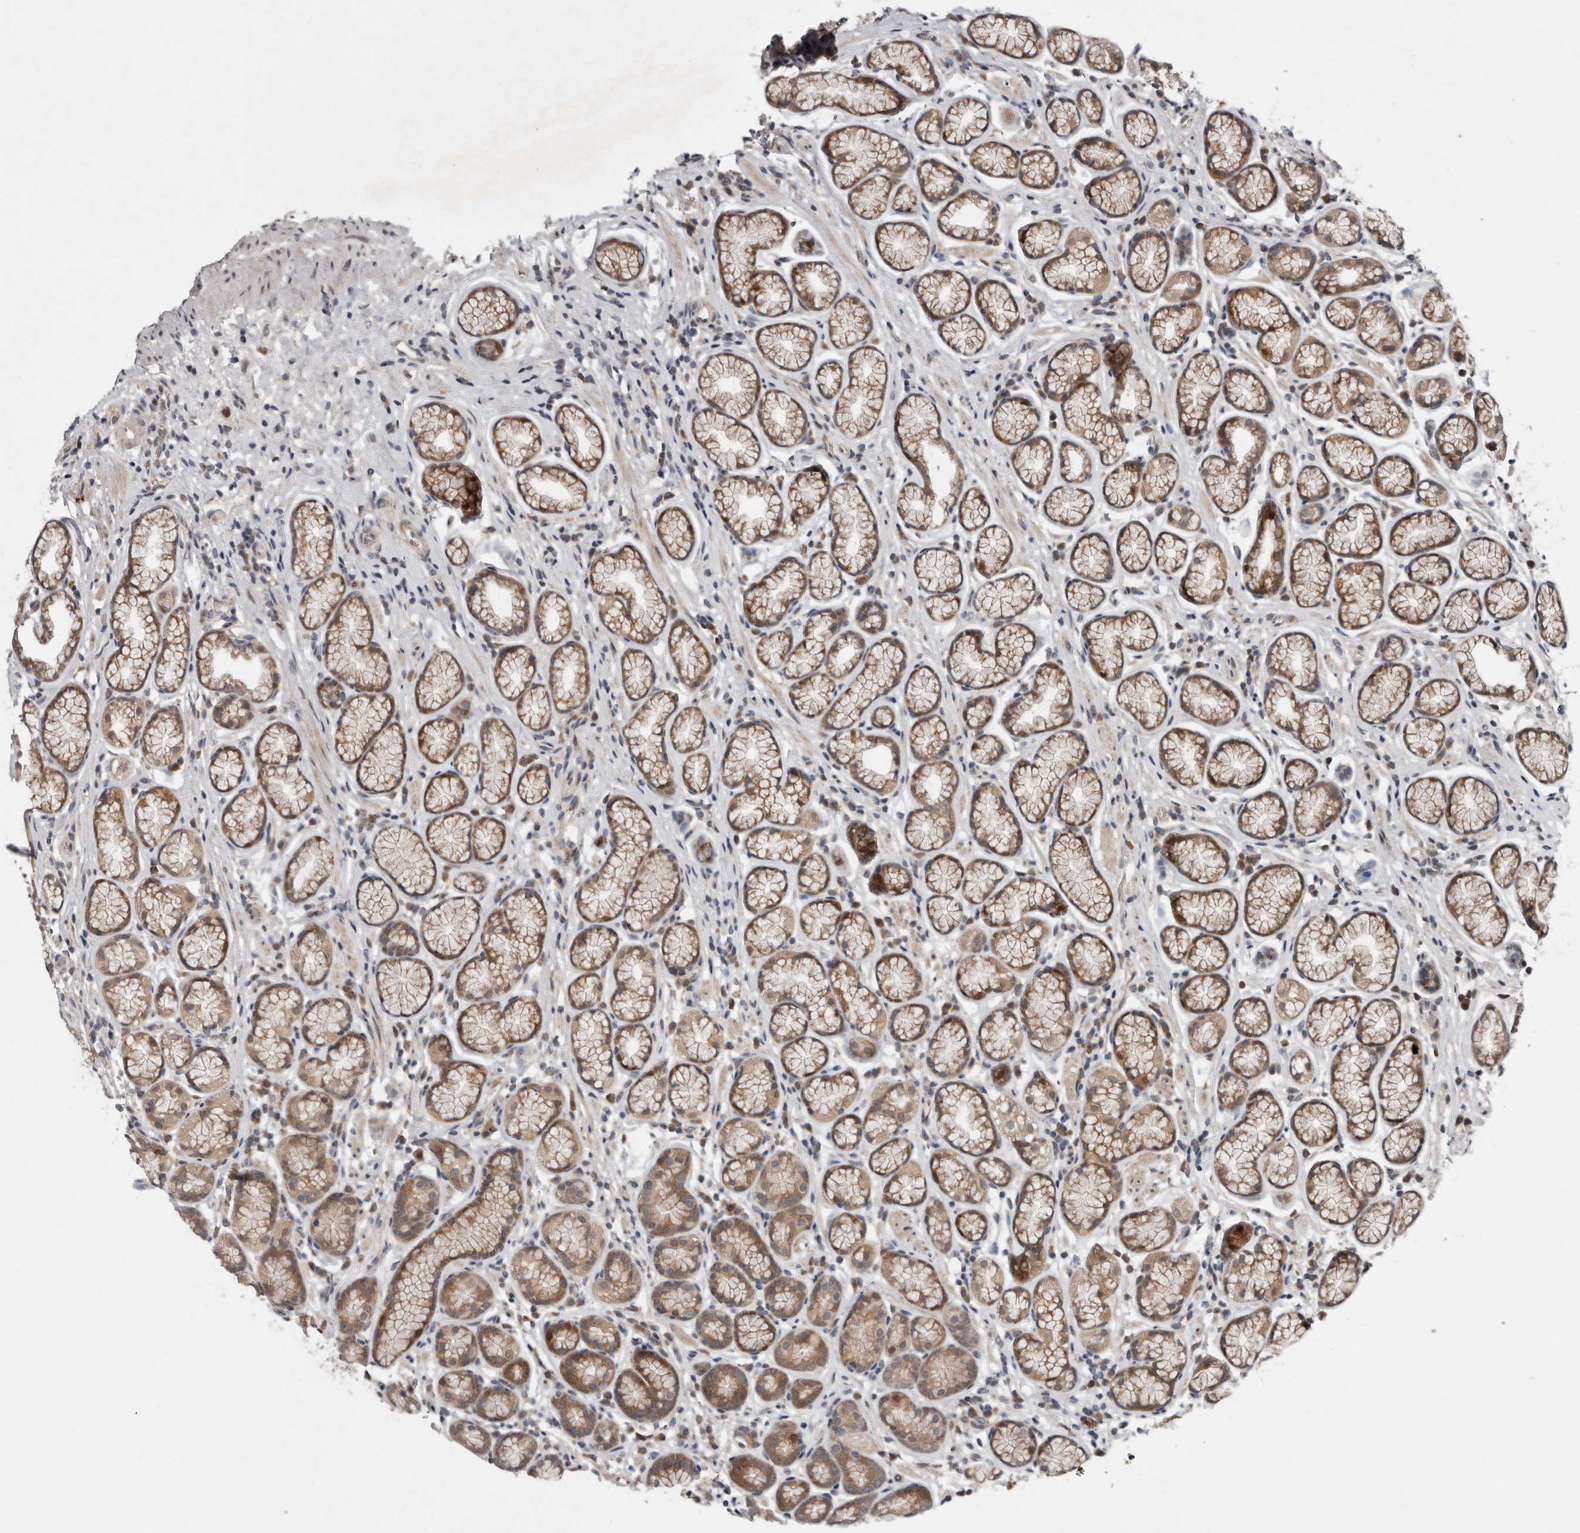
{"staining": {"intensity": "moderate", "quantity": ">75%", "location": "cytoplasmic/membranous"}, "tissue": "stomach", "cell_type": "Glandular cells", "image_type": "normal", "snomed": [{"axis": "morphology", "description": "Normal tissue, NOS"}, {"axis": "topography", "description": "Stomach"}], "caption": "Glandular cells exhibit moderate cytoplasmic/membranous expression in approximately >75% of cells in benign stomach.", "gene": "CHML", "patient": {"sex": "male", "age": 42}}